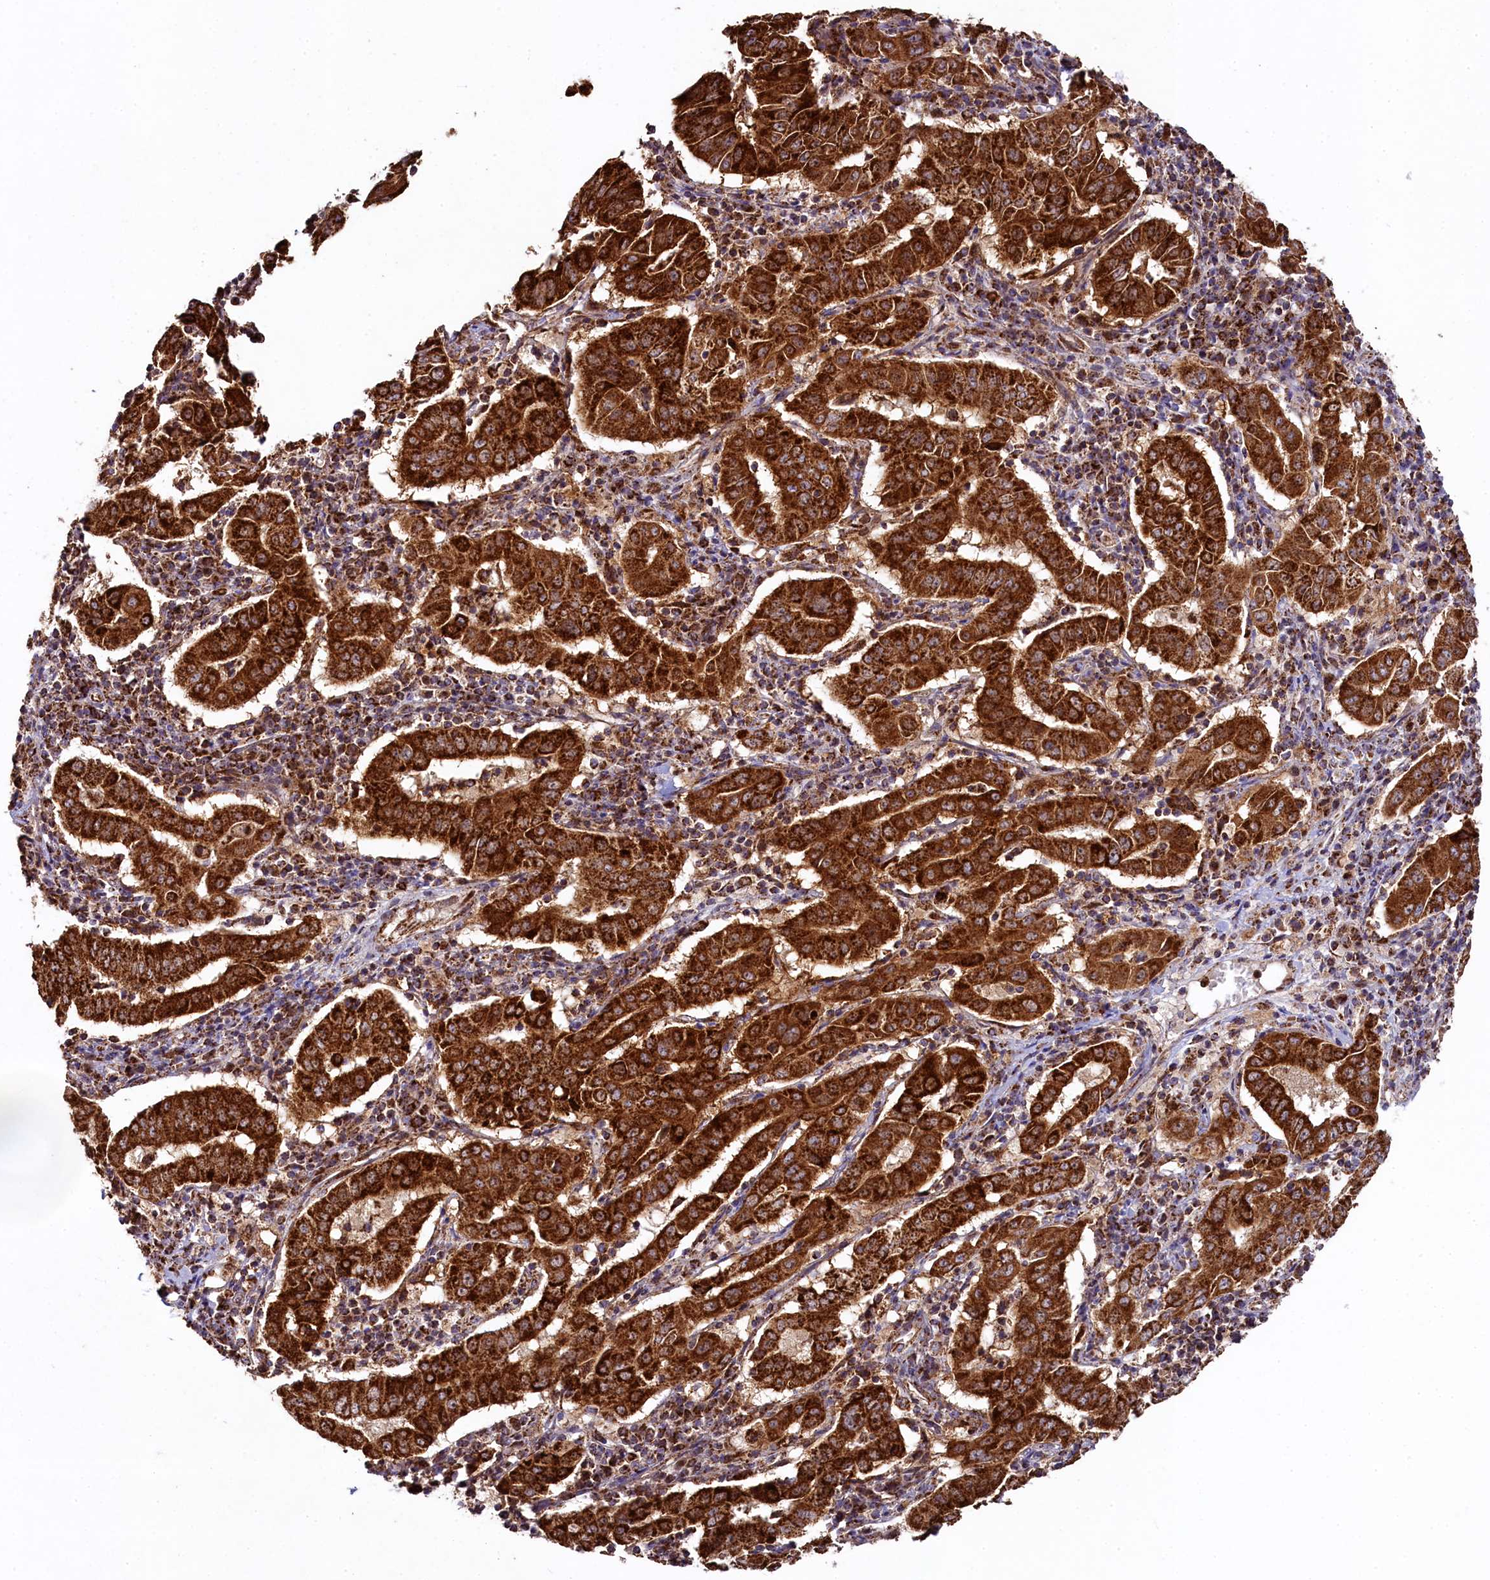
{"staining": {"intensity": "strong", "quantity": ">75%", "location": "cytoplasmic/membranous"}, "tissue": "pancreatic cancer", "cell_type": "Tumor cells", "image_type": "cancer", "snomed": [{"axis": "morphology", "description": "Adenocarcinoma, NOS"}, {"axis": "topography", "description": "Pancreas"}], "caption": "IHC of human pancreatic cancer exhibits high levels of strong cytoplasmic/membranous positivity in about >75% of tumor cells. The staining is performed using DAB (3,3'-diaminobenzidine) brown chromogen to label protein expression. The nuclei are counter-stained blue using hematoxylin.", "gene": "CLYBL", "patient": {"sex": "male", "age": 63}}